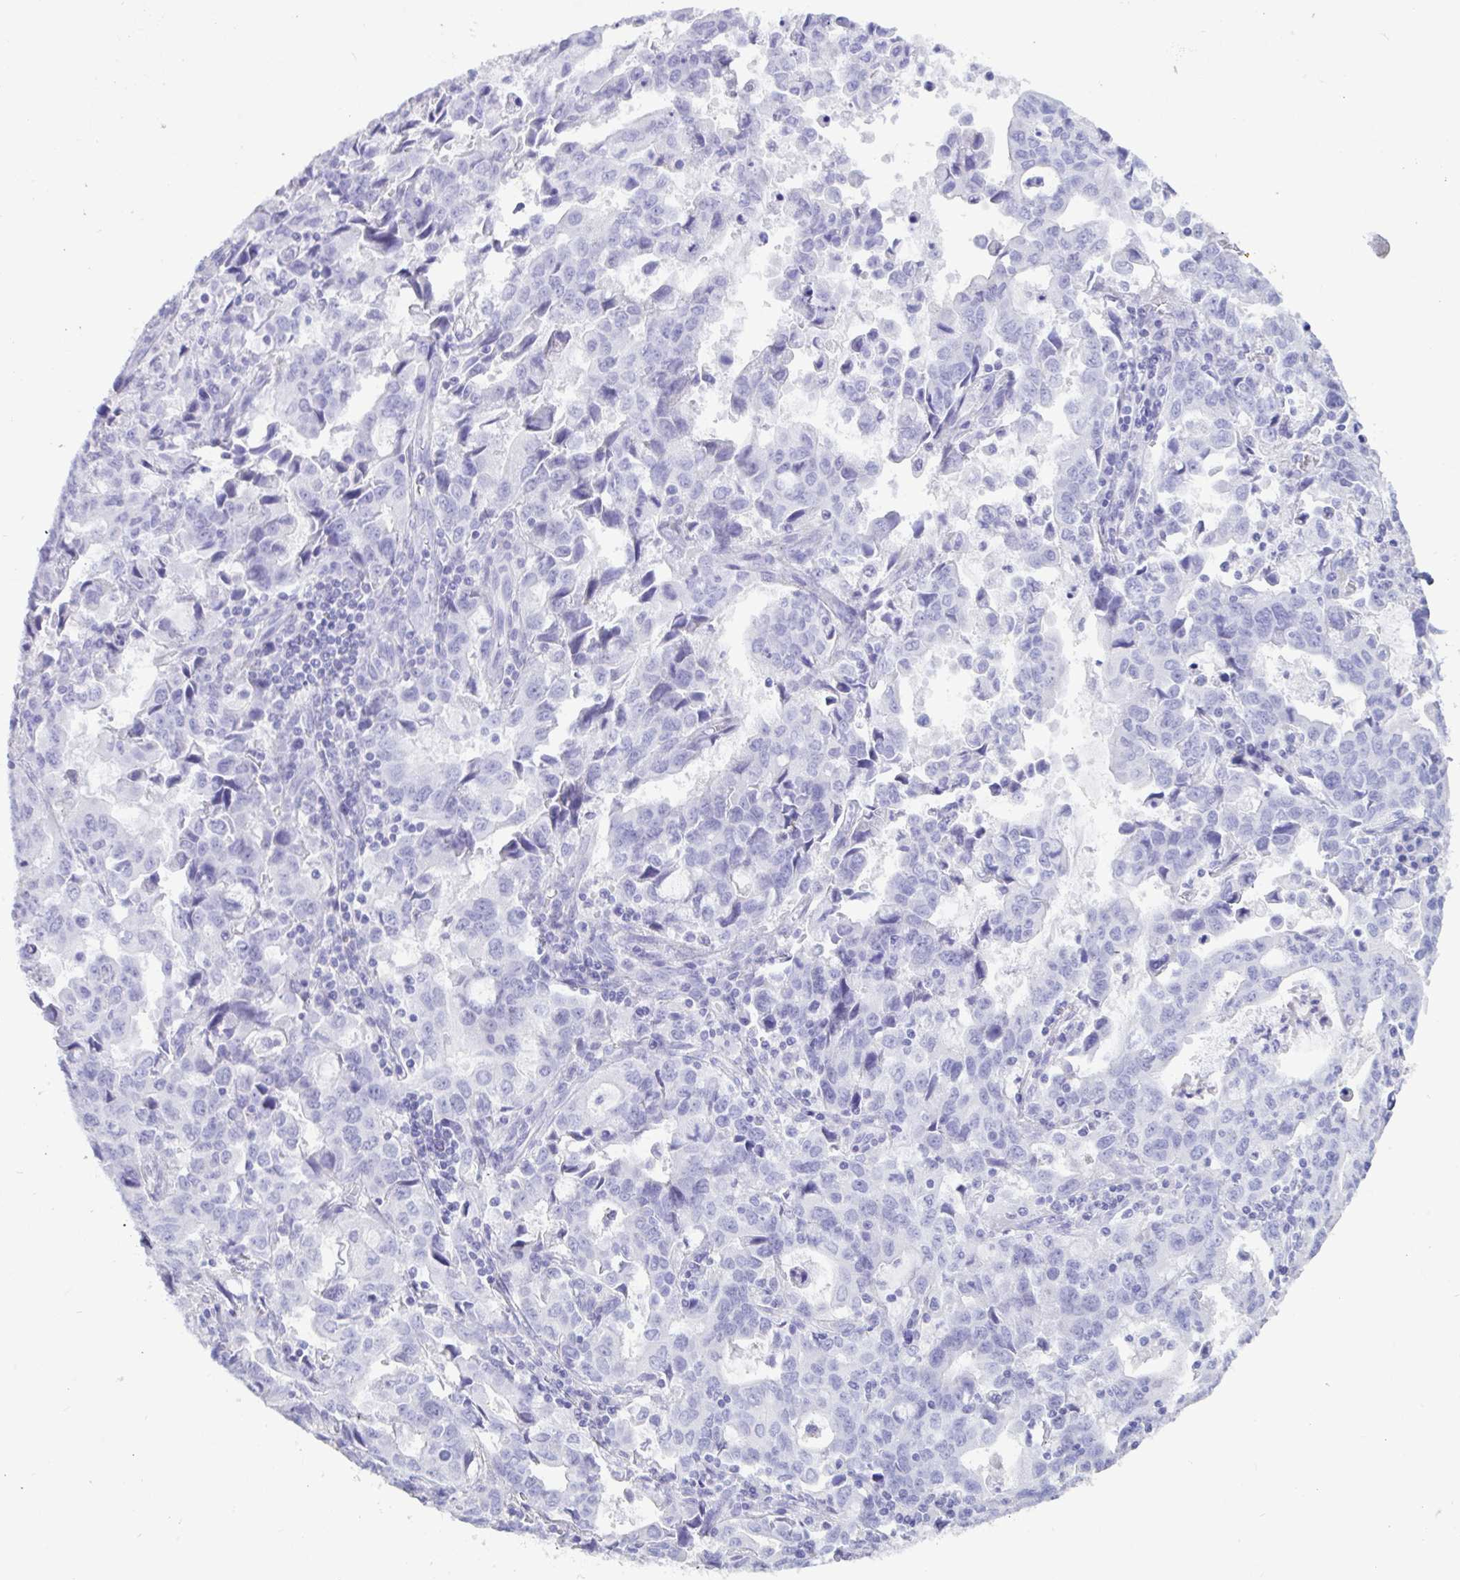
{"staining": {"intensity": "negative", "quantity": "none", "location": "none"}, "tissue": "stomach cancer", "cell_type": "Tumor cells", "image_type": "cancer", "snomed": [{"axis": "morphology", "description": "Adenocarcinoma, NOS"}, {"axis": "topography", "description": "Stomach, upper"}], "caption": "Protein analysis of adenocarcinoma (stomach) shows no significant expression in tumor cells. (Stains: DAB (3,3'-diaminobenzidine) immunohistochemistry (IHC) with hematoxylin counter stain, Microscopy: brightfield microscopy at high magnification).", "gene": "TNNC1", "patient": {"sex": "male", "age": 85}}